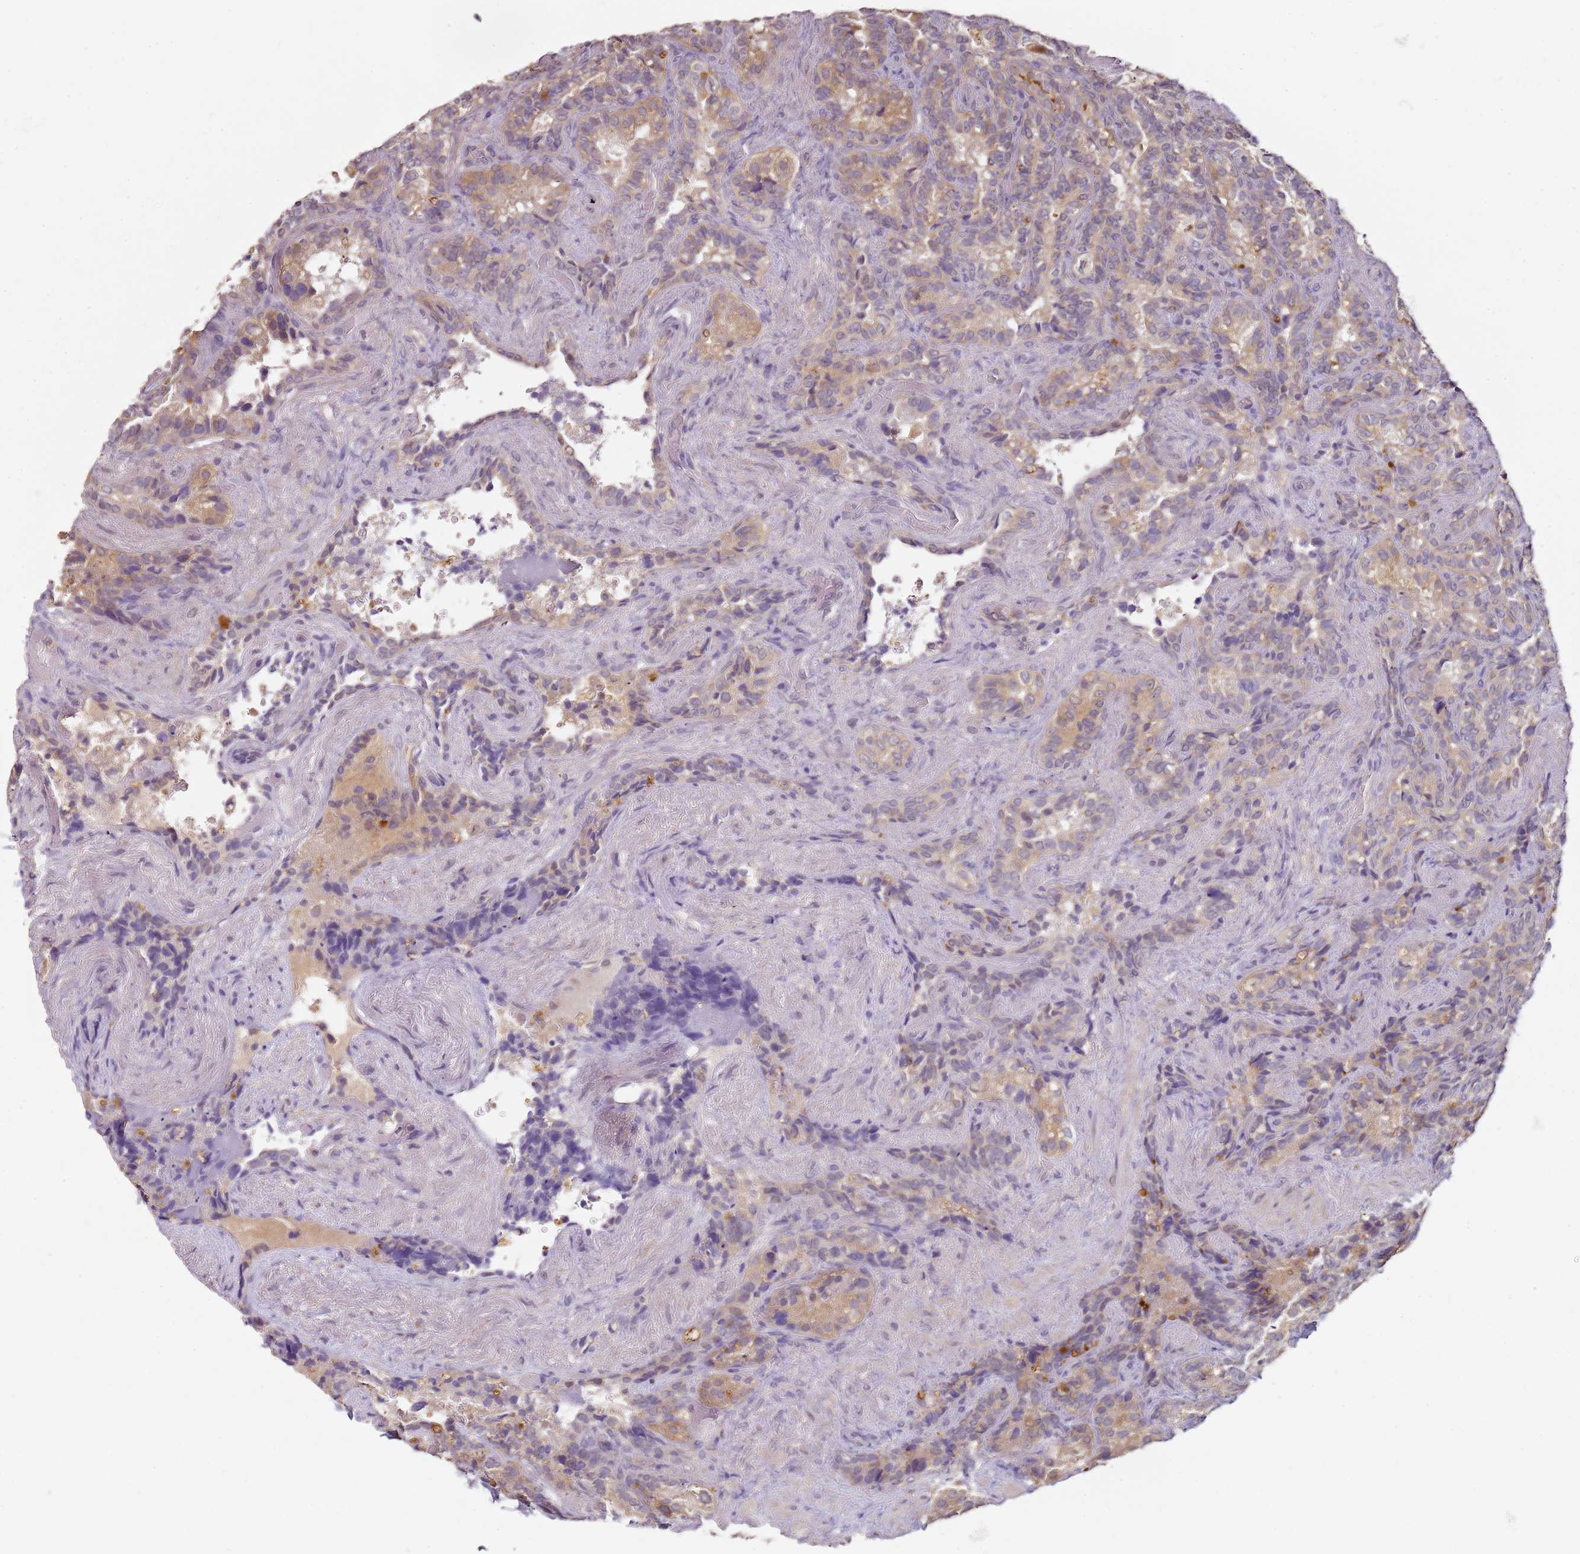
{"staining": {"intensity": "weak", "quantity": "25%-75%", "location": "cytoplasmic/membranous"}, "tissue": "seminal vesicle", "cell_type": "Glandular cells", "image_type": "normal", "snomed": [{"axis": "morphology", "description": "Normal tissue, NOS"}, {"axis": "topography", "description": "Seminal veicle"}], "caption": "Protein staining of benign seminal vesicle shows weak cytoplasmic/membranous expression in about 25%-75% of glandular cells. (DAB (3,3'-diaminobenzidine) IHC, brown staining for protein, blue staining for nuclei).", "gene": "MDH1", "patient": {"sex": "male", "age": 62}}